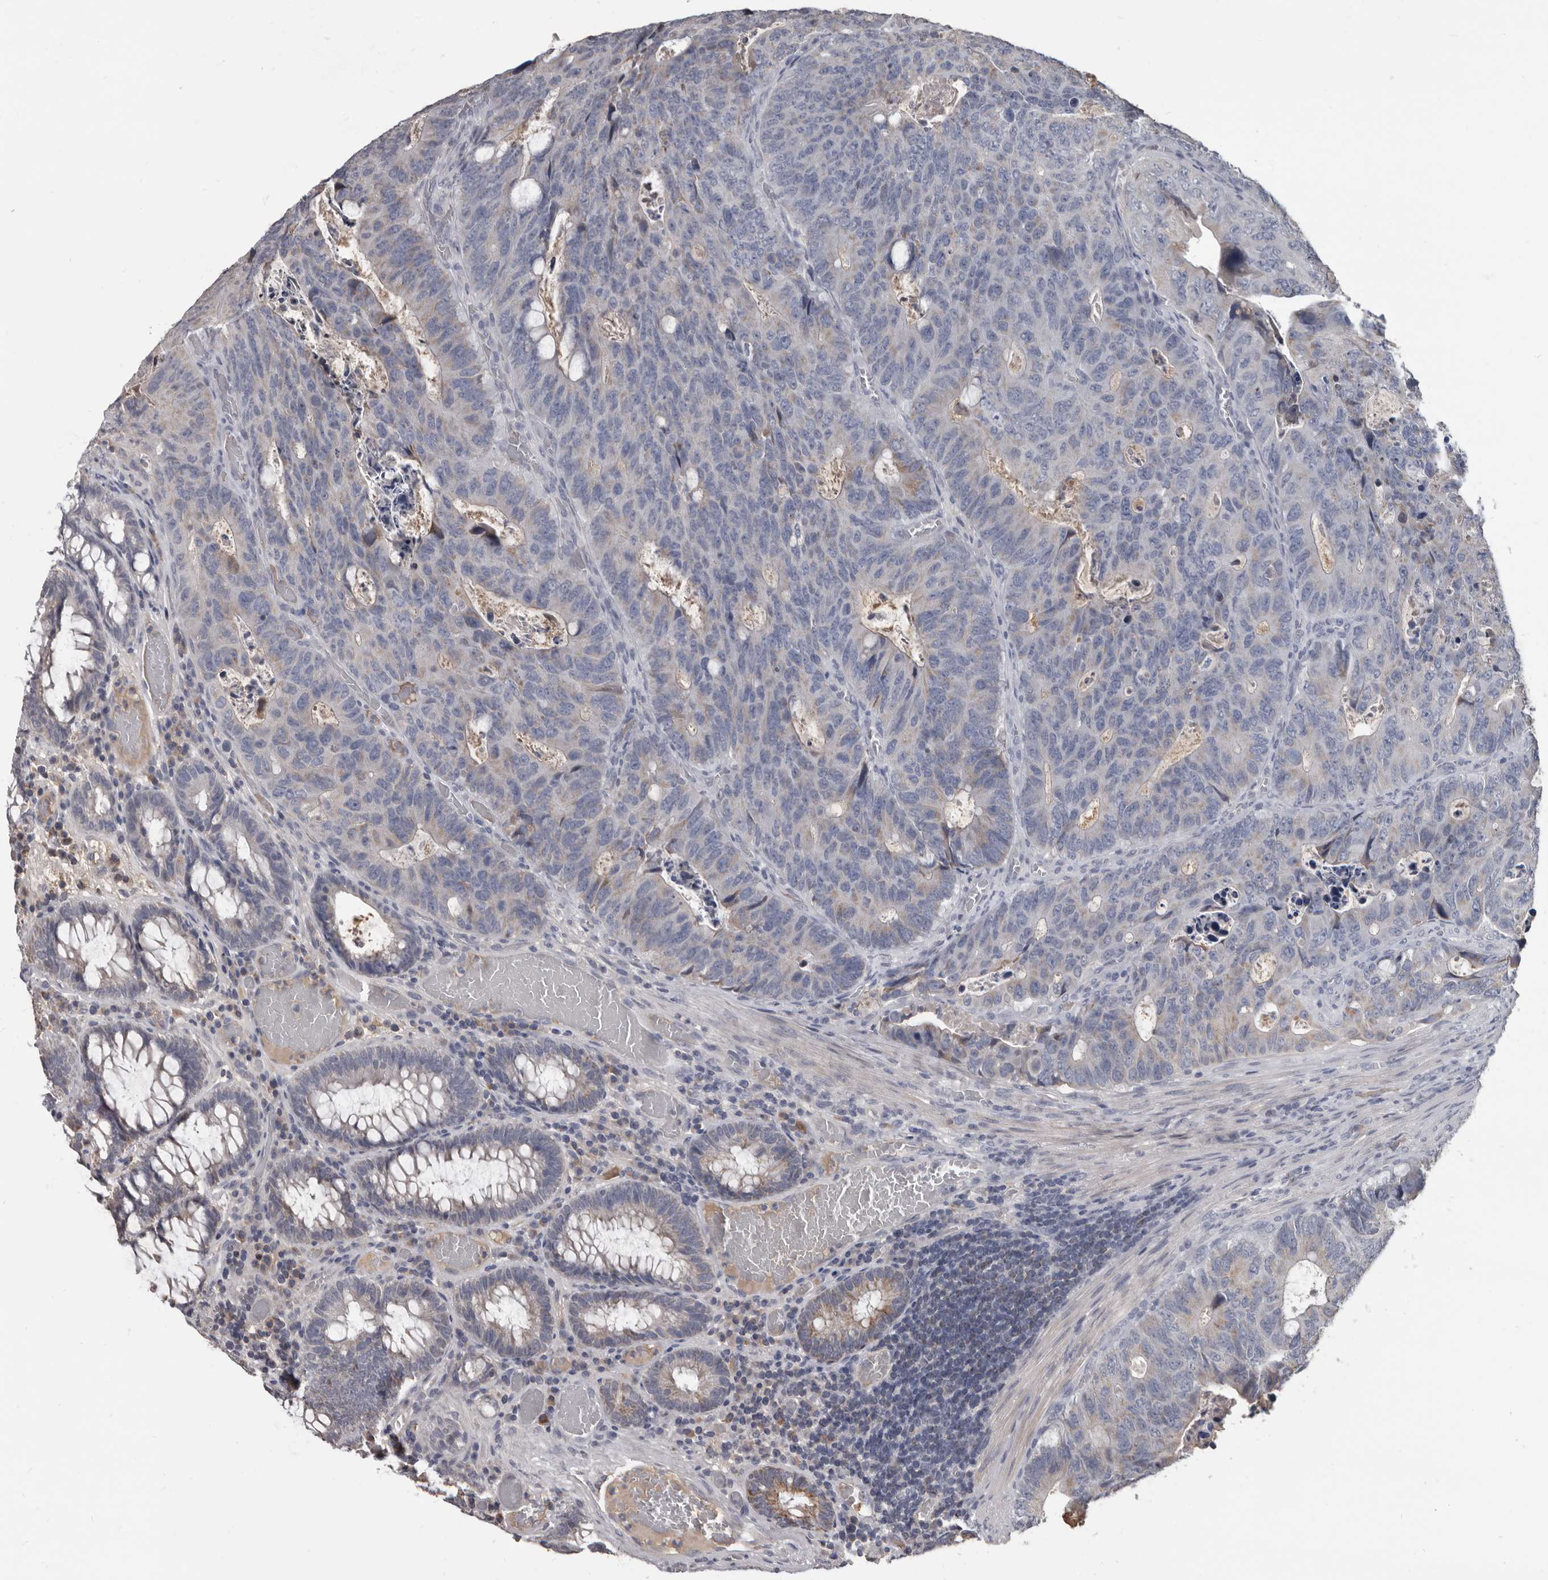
{"staining": {"intensity": "negative", "quantity": "none", "location": "none"}, "tissue": "colorectal cancer", "cell_type": "Tumor cells", "image_type": "cancer", "snomed": [{"axis": "morphology", "description": "Adenocarcinoma, NOS"}, {"axis": "topography", "description": "Colon"}], "caption": "IHC micrograph of neoplastic tissue: adenocarcinoma (colorectal) stained with DAB shows no significant protein positivity in tumor cells.", "gene": "ALDH5A1", "patient": {"sex": "male", "age": 87}}